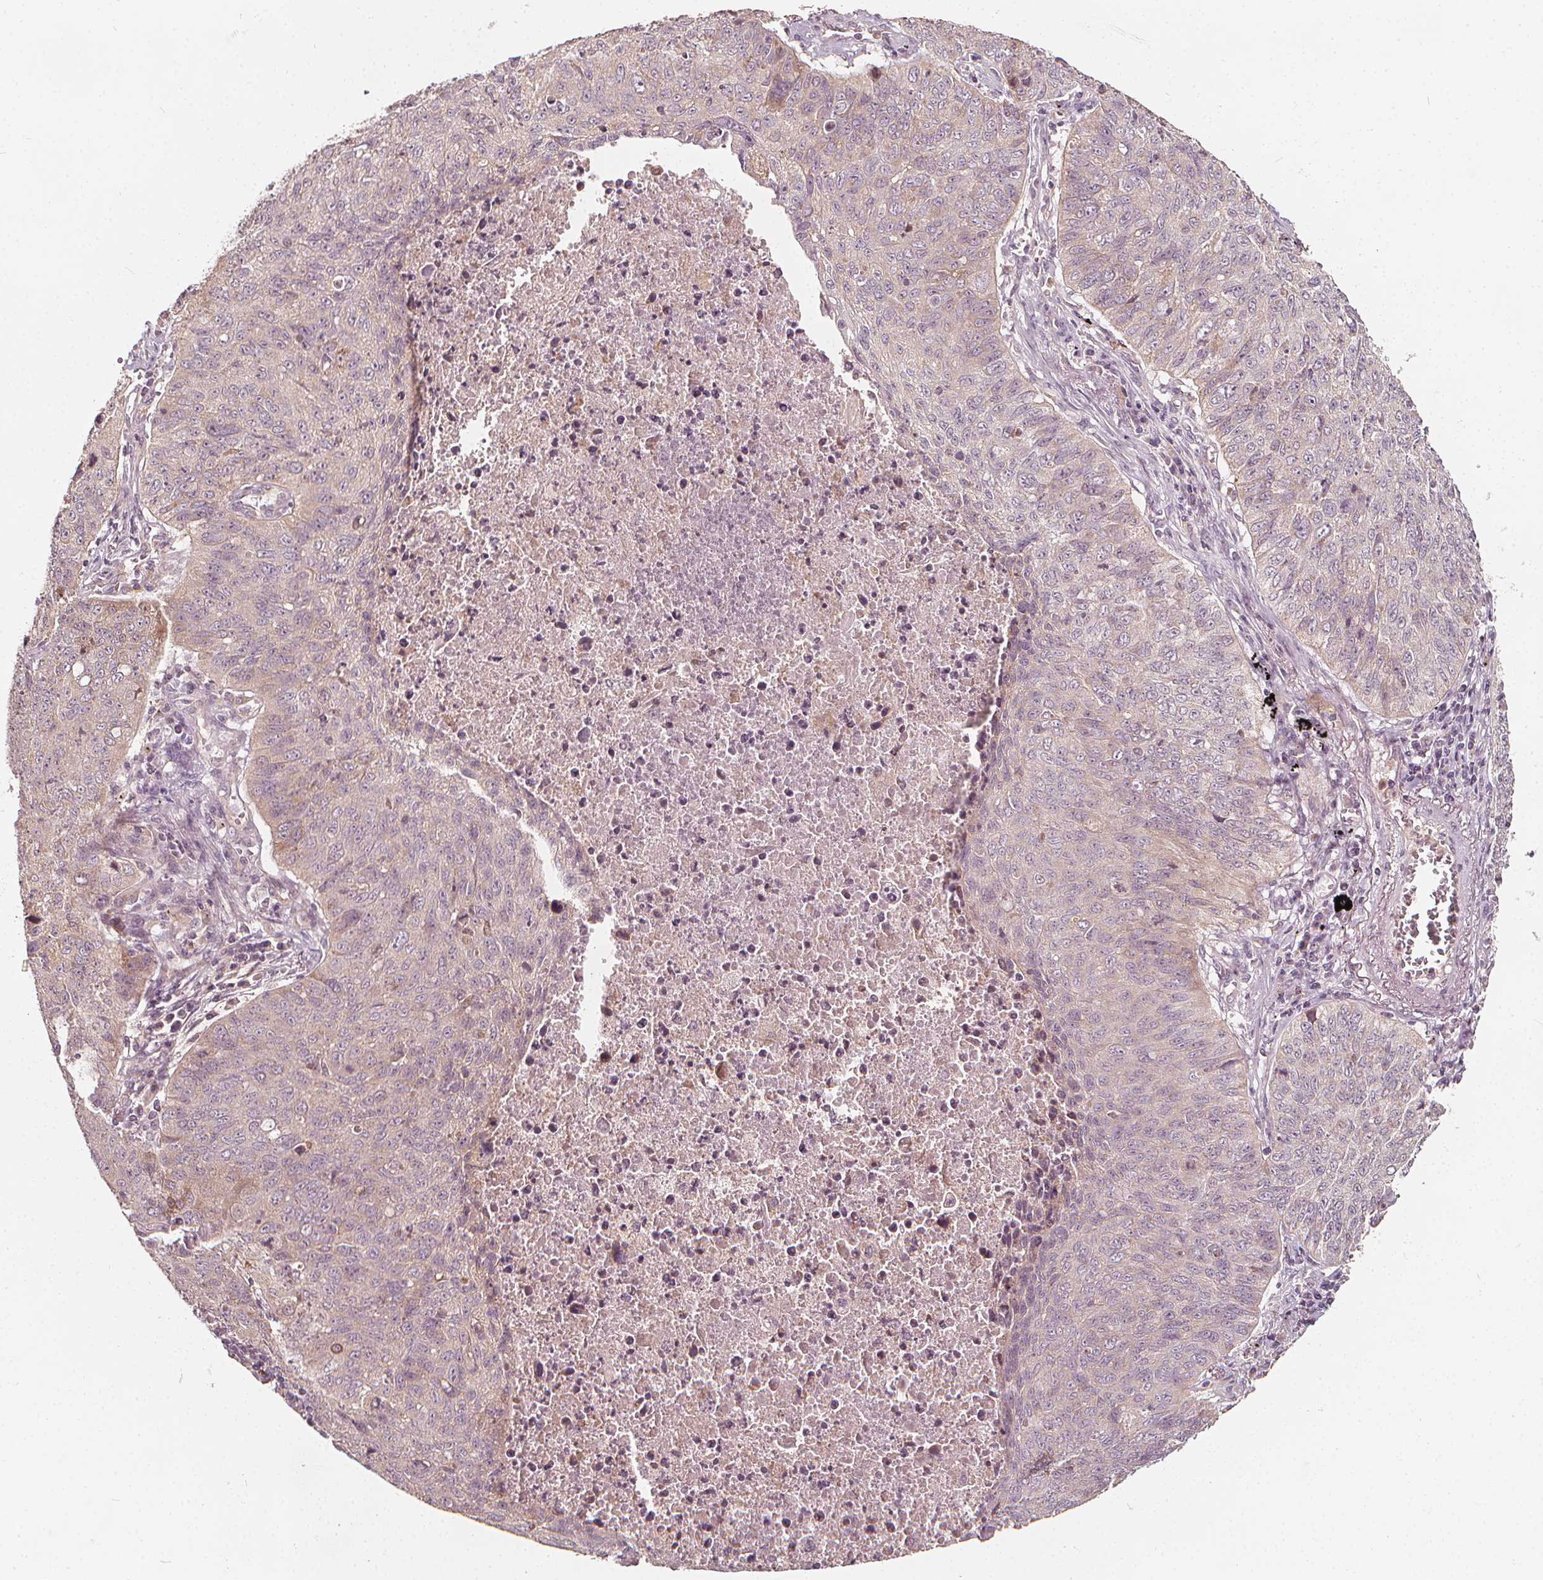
{"staining": {"intensity": "negative", "quantity": "none", "location": "none"}, "tissue": "lung cancer", "cell_type": "Tumor cells", "image_type": "cancer", "snomed": [{"axis": "morphology", "description": "Normal morphology"}, {"axis": "morphology", "description": "Aneuploidy"}, {"axis": "morphology", "description": "Squamous cell carcinoma, NOS"}, {"axis": "topography", "description": "Lymph node"}, {"axis": "topography", "description": "Lung"}], "caption": "Lung squamous cell carcinoma stained for a protein using immunohistochemistry exhibits no positivity tumor cells.", "gene": "NPC1L1", "patient": {"sex": "female", "age": 76}}